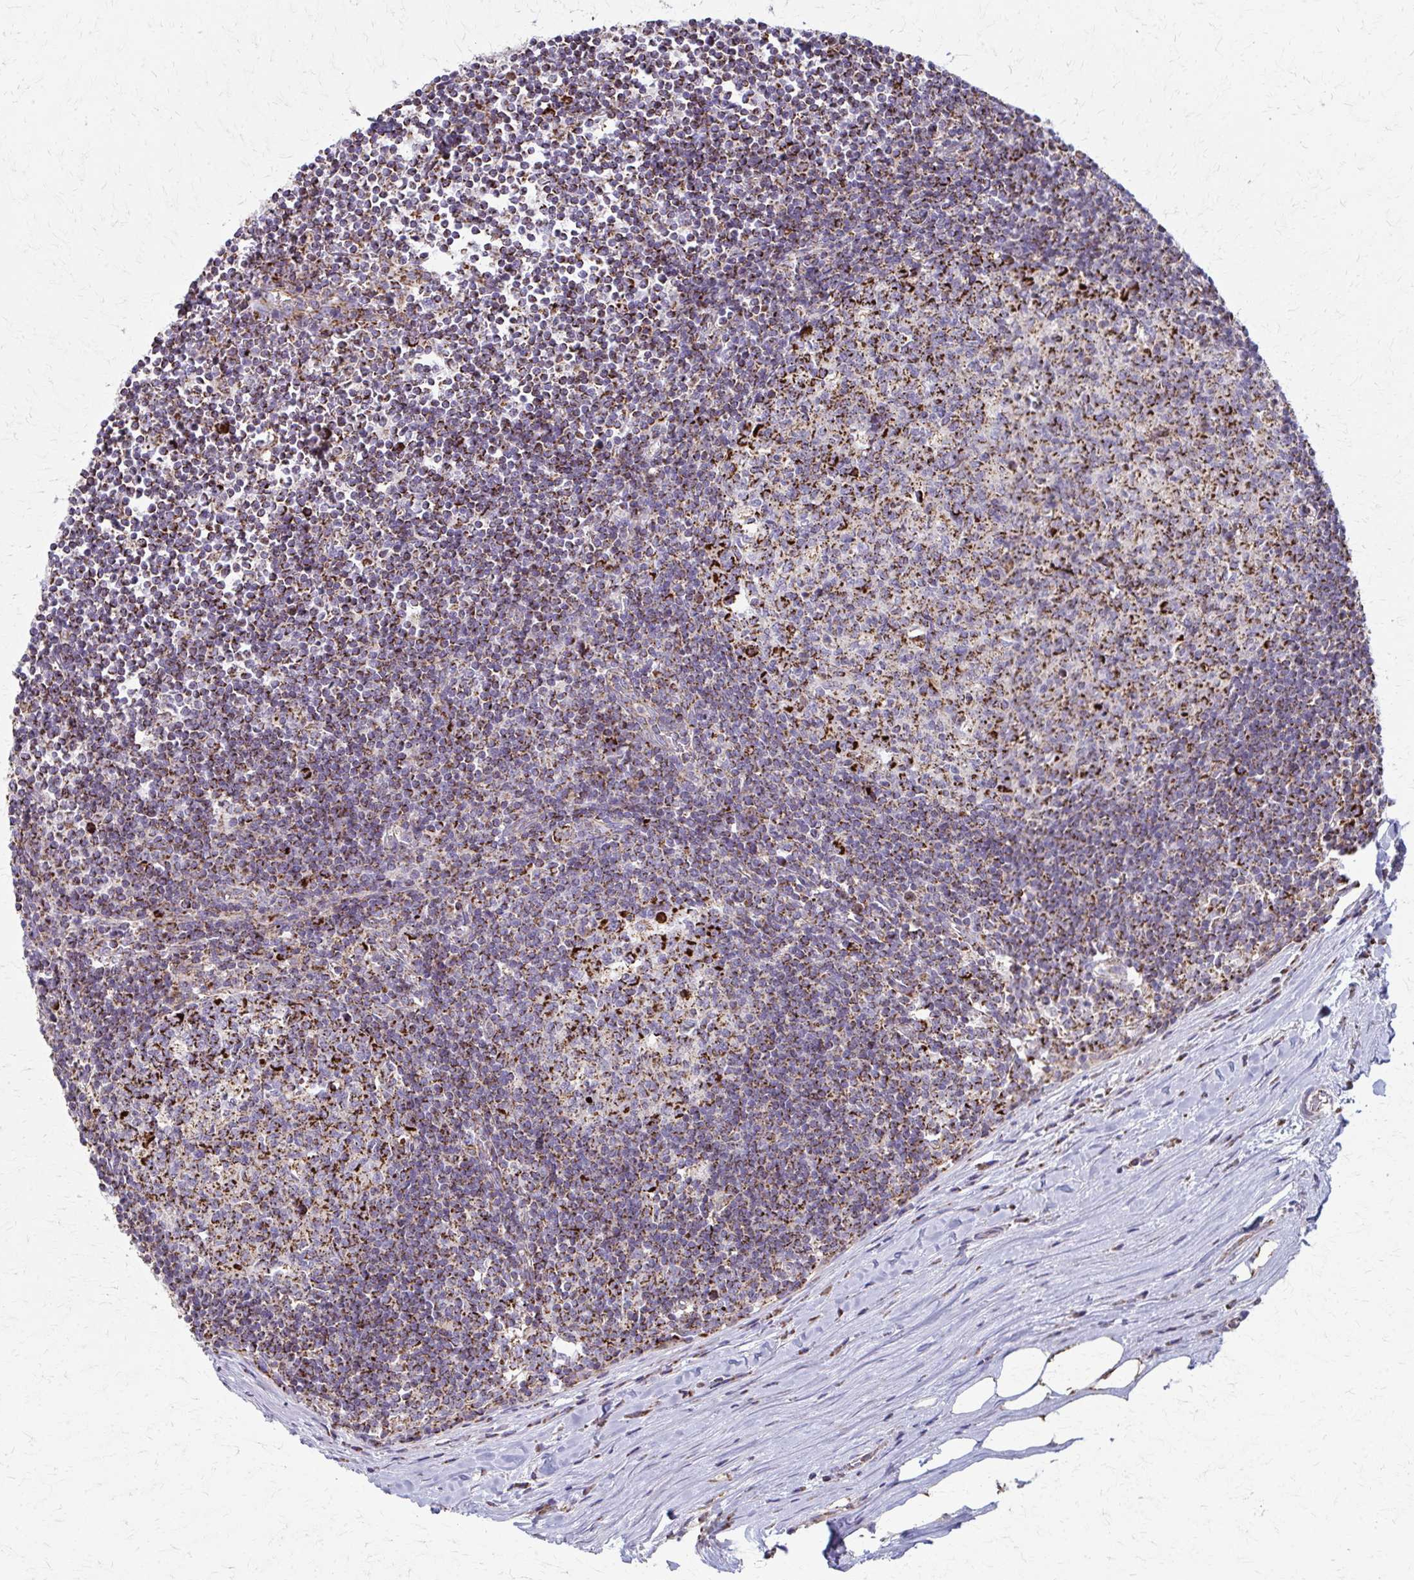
{"staining": {"intensity": "strong", "quantity": "25%-75%", "location": "cytoplasmic/membranous"}, "tissue": "lymph node", "cell_type": "Germinal center cells", "image_type": "normal", "snomed": [{"axis": "morphology", "description": "Normal tissue, NOS"}, {"axis": "topography", "description": "Lymph node"}], "caption": "This is a histology image of IHC staining of normal lymph node, which shows strong staining in the cytoplasmic/membranous of germinal center cells.", "gene": "TVP23A", "patient": {"sex": "male", "age": 67}}